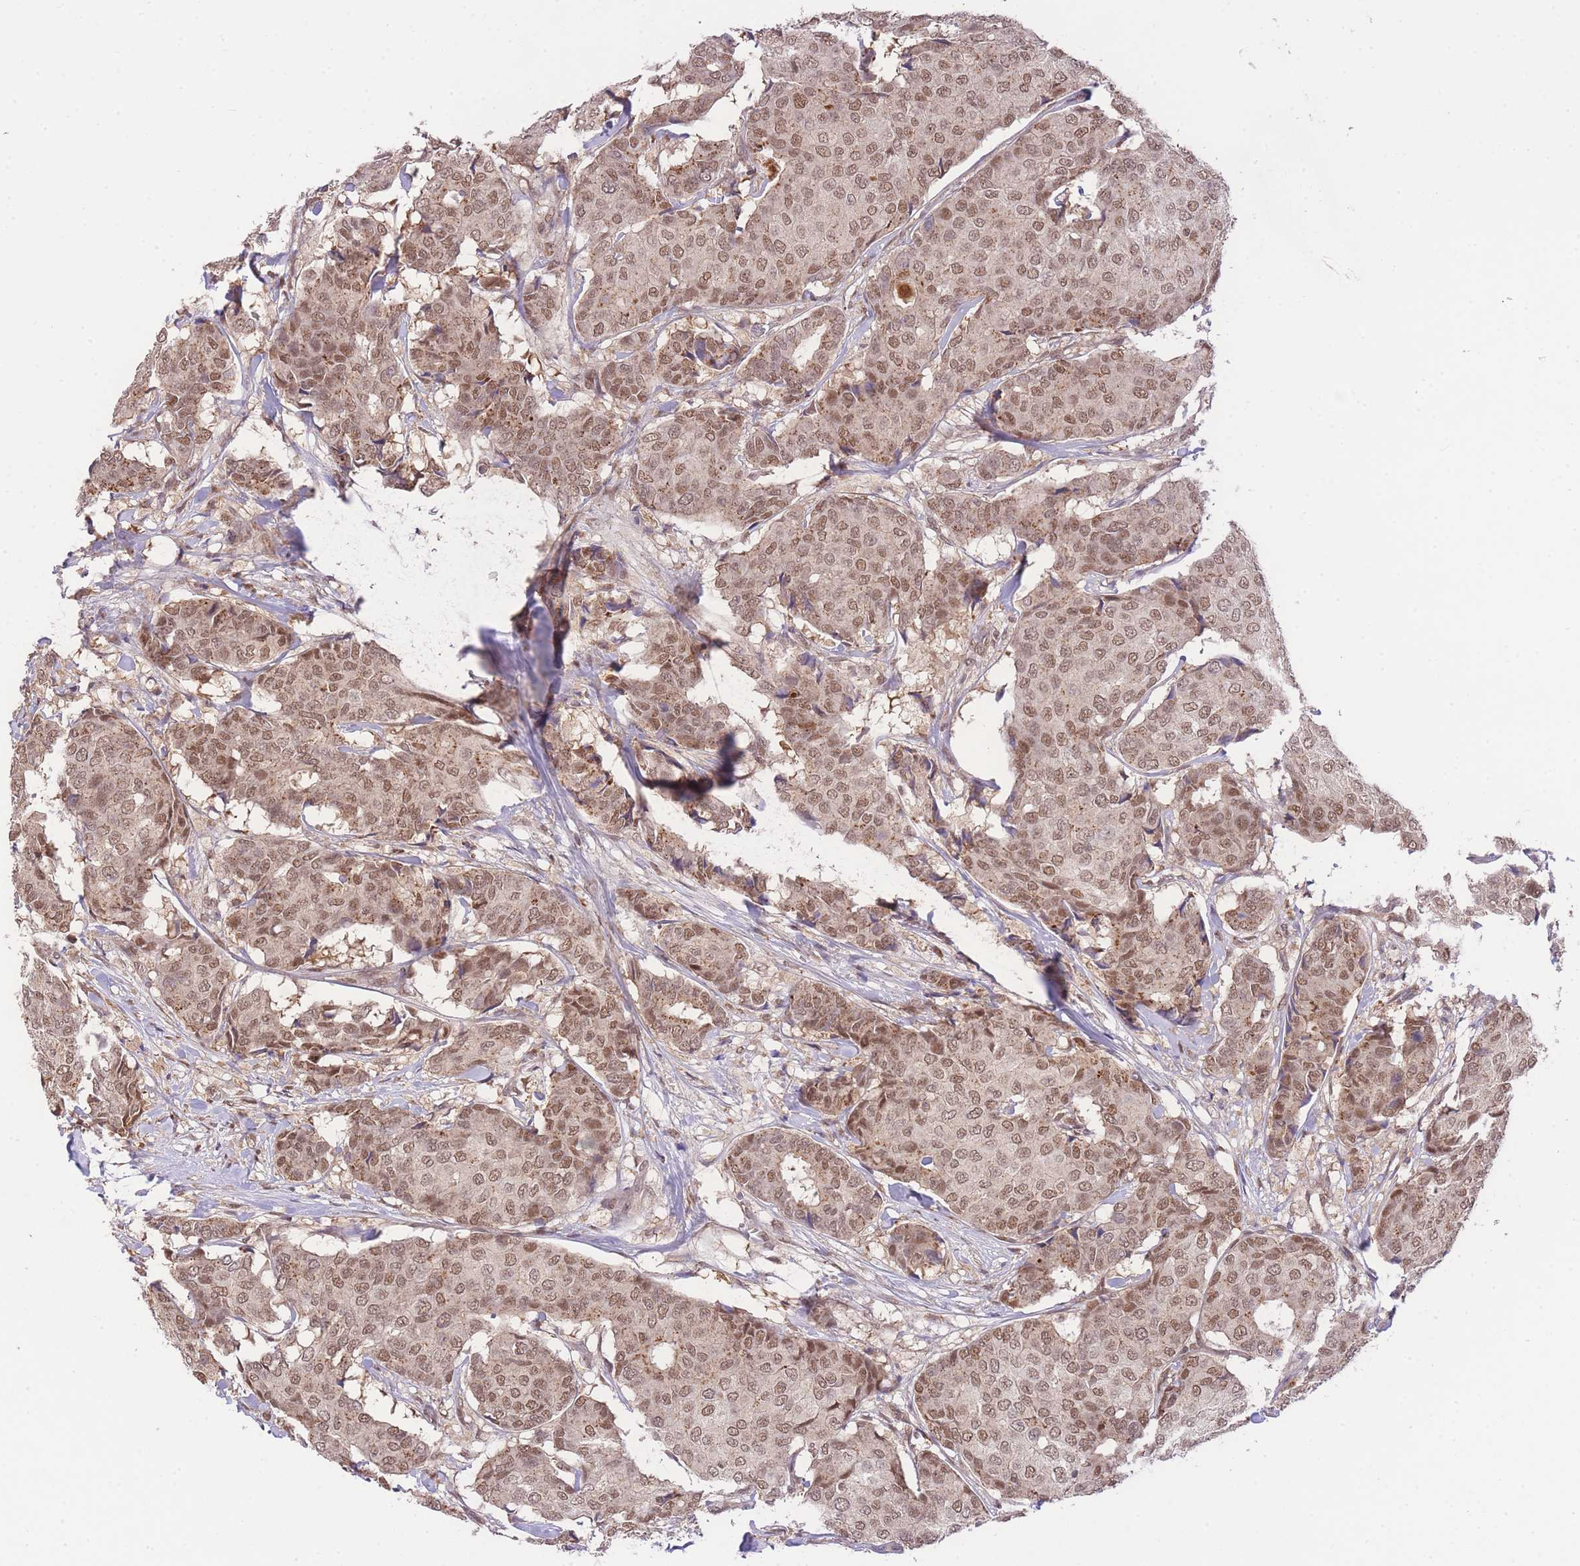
{"staining": {"intensity": "moderate", "quantity": ">75%", "location": "nuclear"}, "tissue": "breast cancer", "cell_type": "Tumor cells", "image_type": "cancer", "snomed": [{"axis": "morphology", "description": "Duct carcinoma"}, {"axis": "topography", "description": "Breast"}], "caption": "Protein expression analysis of breast cancer (invasive ductal carcinoma) displays moderate nuclear staining in approximately >75% of tumor cells. The staining is performed using DAB (3,3'-diaminobenzidine) brown chromogen to label protein expression. The nuclei are counter-stained blue using hematoxylin.", "gene": "UBXN7", "patient": {"sex": "female", "age": 75}}